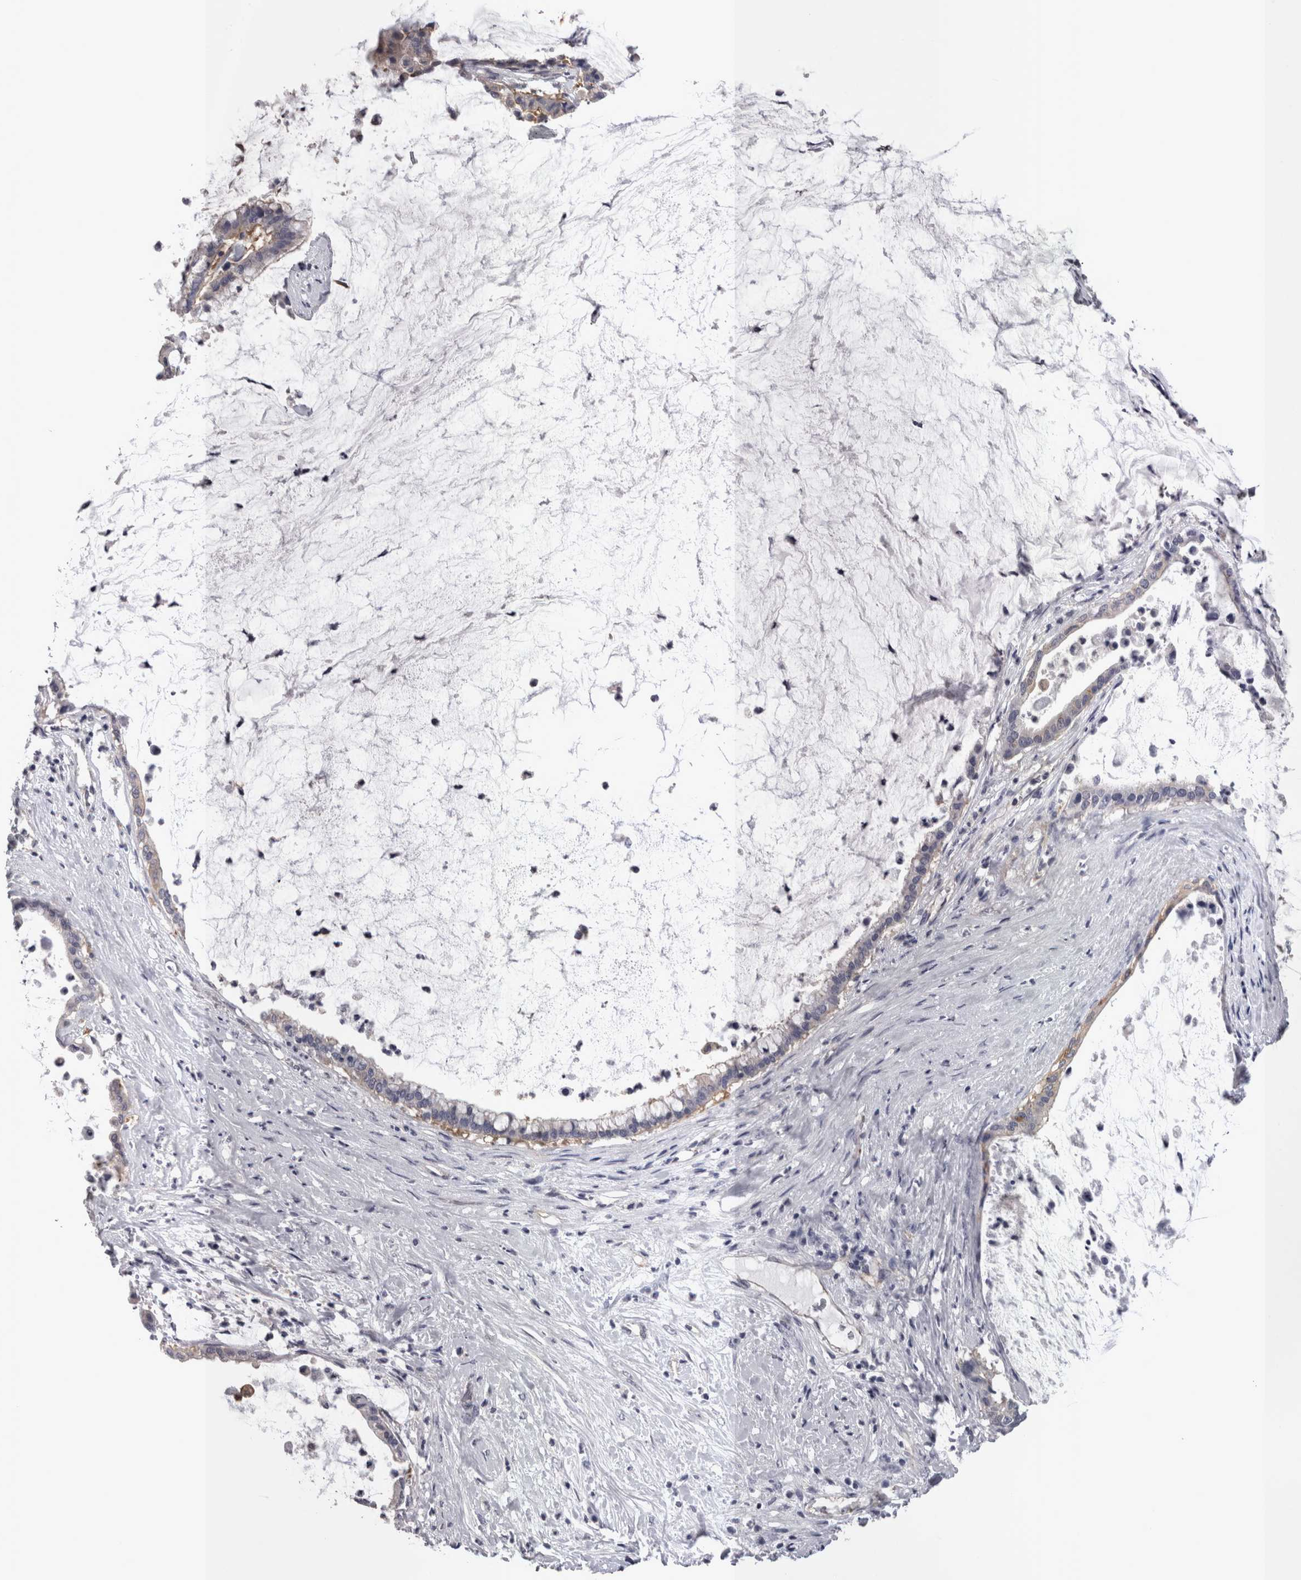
{"staining": {"intensity": "weak", "quantity": "<25%", "location": "cytoplasmic/membranous"}, "tissue": "pancreatic cancer", "cell_type": "Tumor cells", "image_type": "cancer", "snomed": [{"axis": "morphology", "description": "Adenocarcinoma, NOS"}, {"axis": "topography", "description": "Pancreas"}], "caption": "The micrograph displays no significant expression in tumor cells of pancreatic adenocarcinoma.", "gene": "LYZL6", "patient": {"sex": "male", "age": 41}}